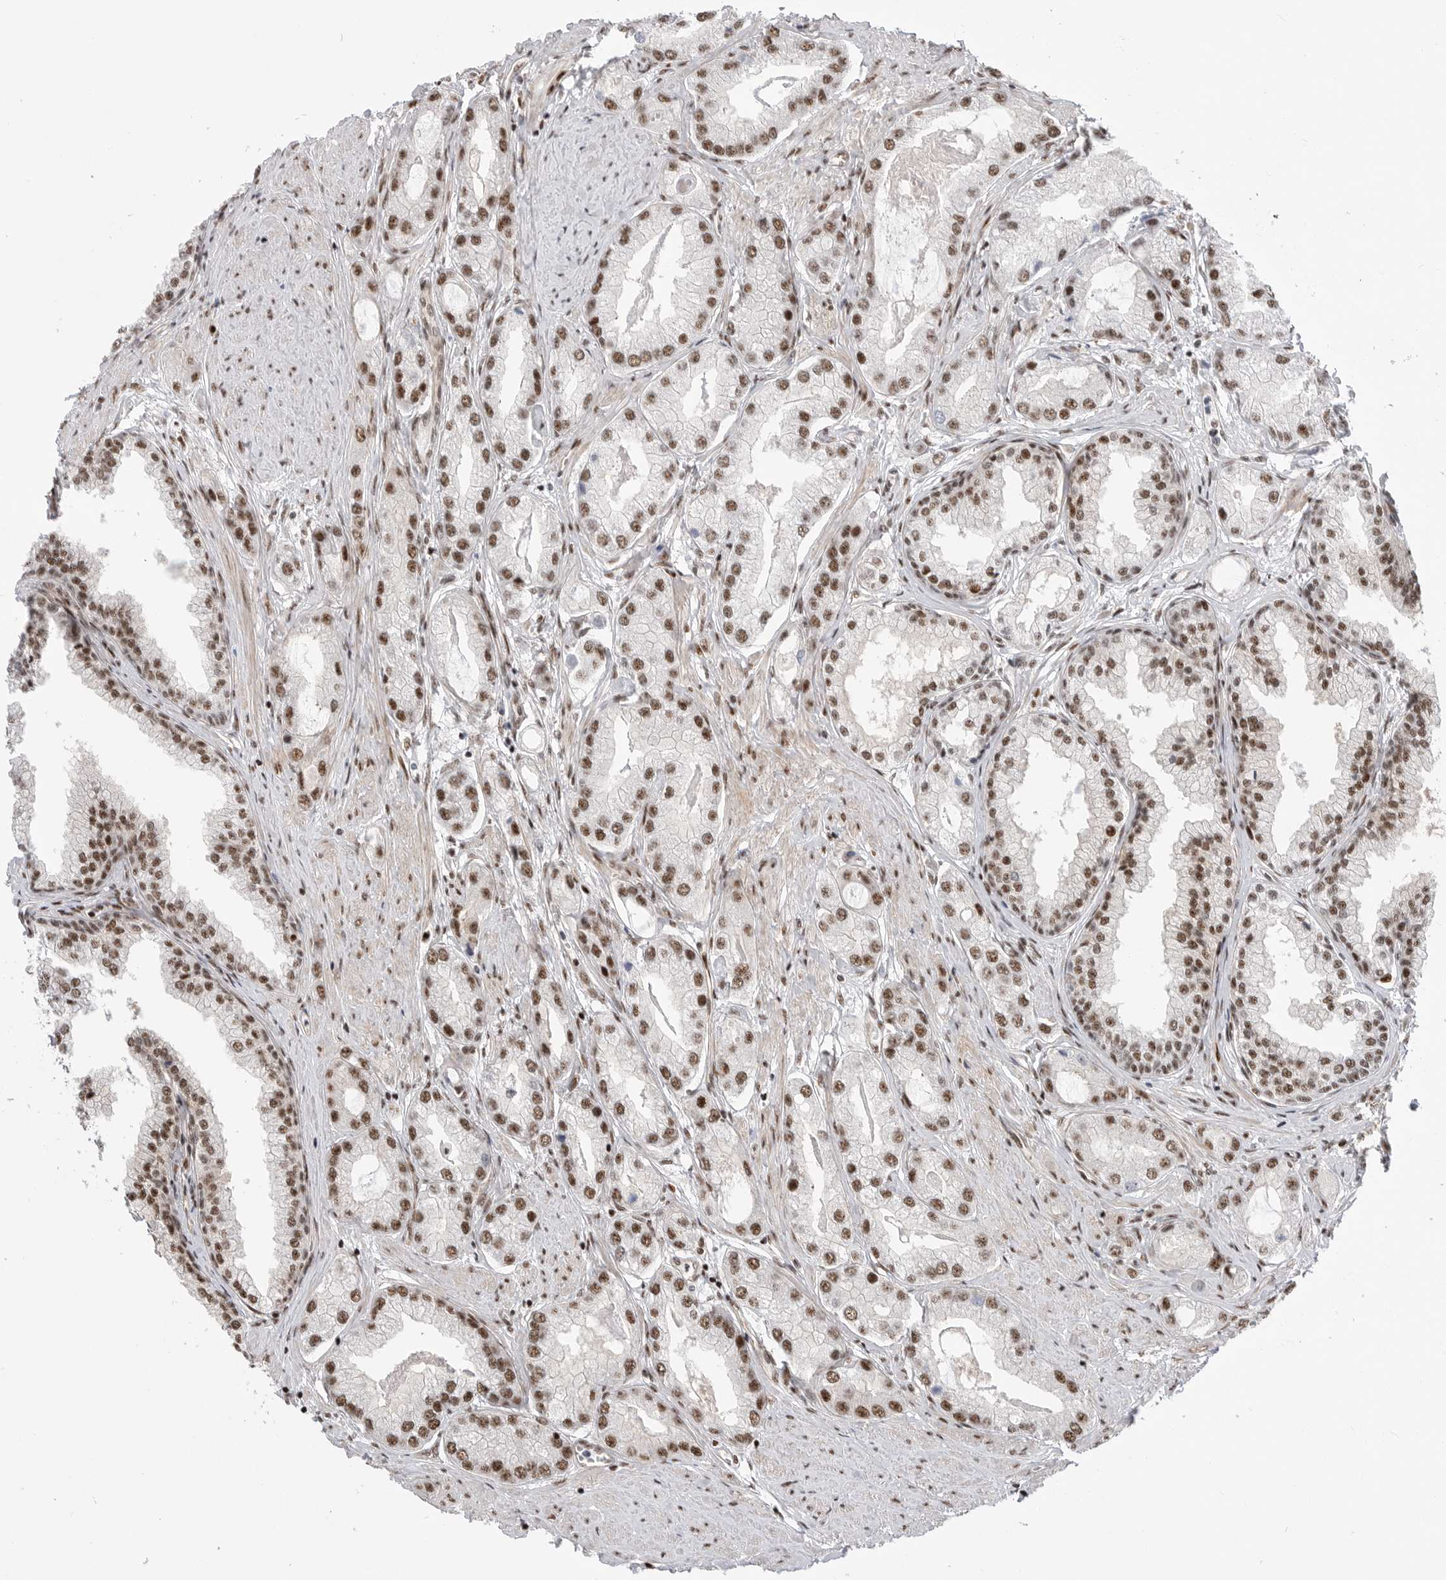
{"staining": {"intensity": "moderate", "quantity": ">75%", "location": "nuclear"}, "tissue": "prostate cancer", "cell_type": "Tumor cells", "image_type": "cancer", "snomed": [{"axis": "morphology", "description": "Adenocarcinoma, Low grade"}, {"axis": "topography", "description": "Prostate"}], "caption": "Approximately >75% of tumor cells in prostate adenocarcinoma (low-grade) reveal moderate nuclear protein staining as visualized by brown immunohistochemical staining.", "gene": "GPATCH2", "patient": {"sex": "male", "age": 62}}